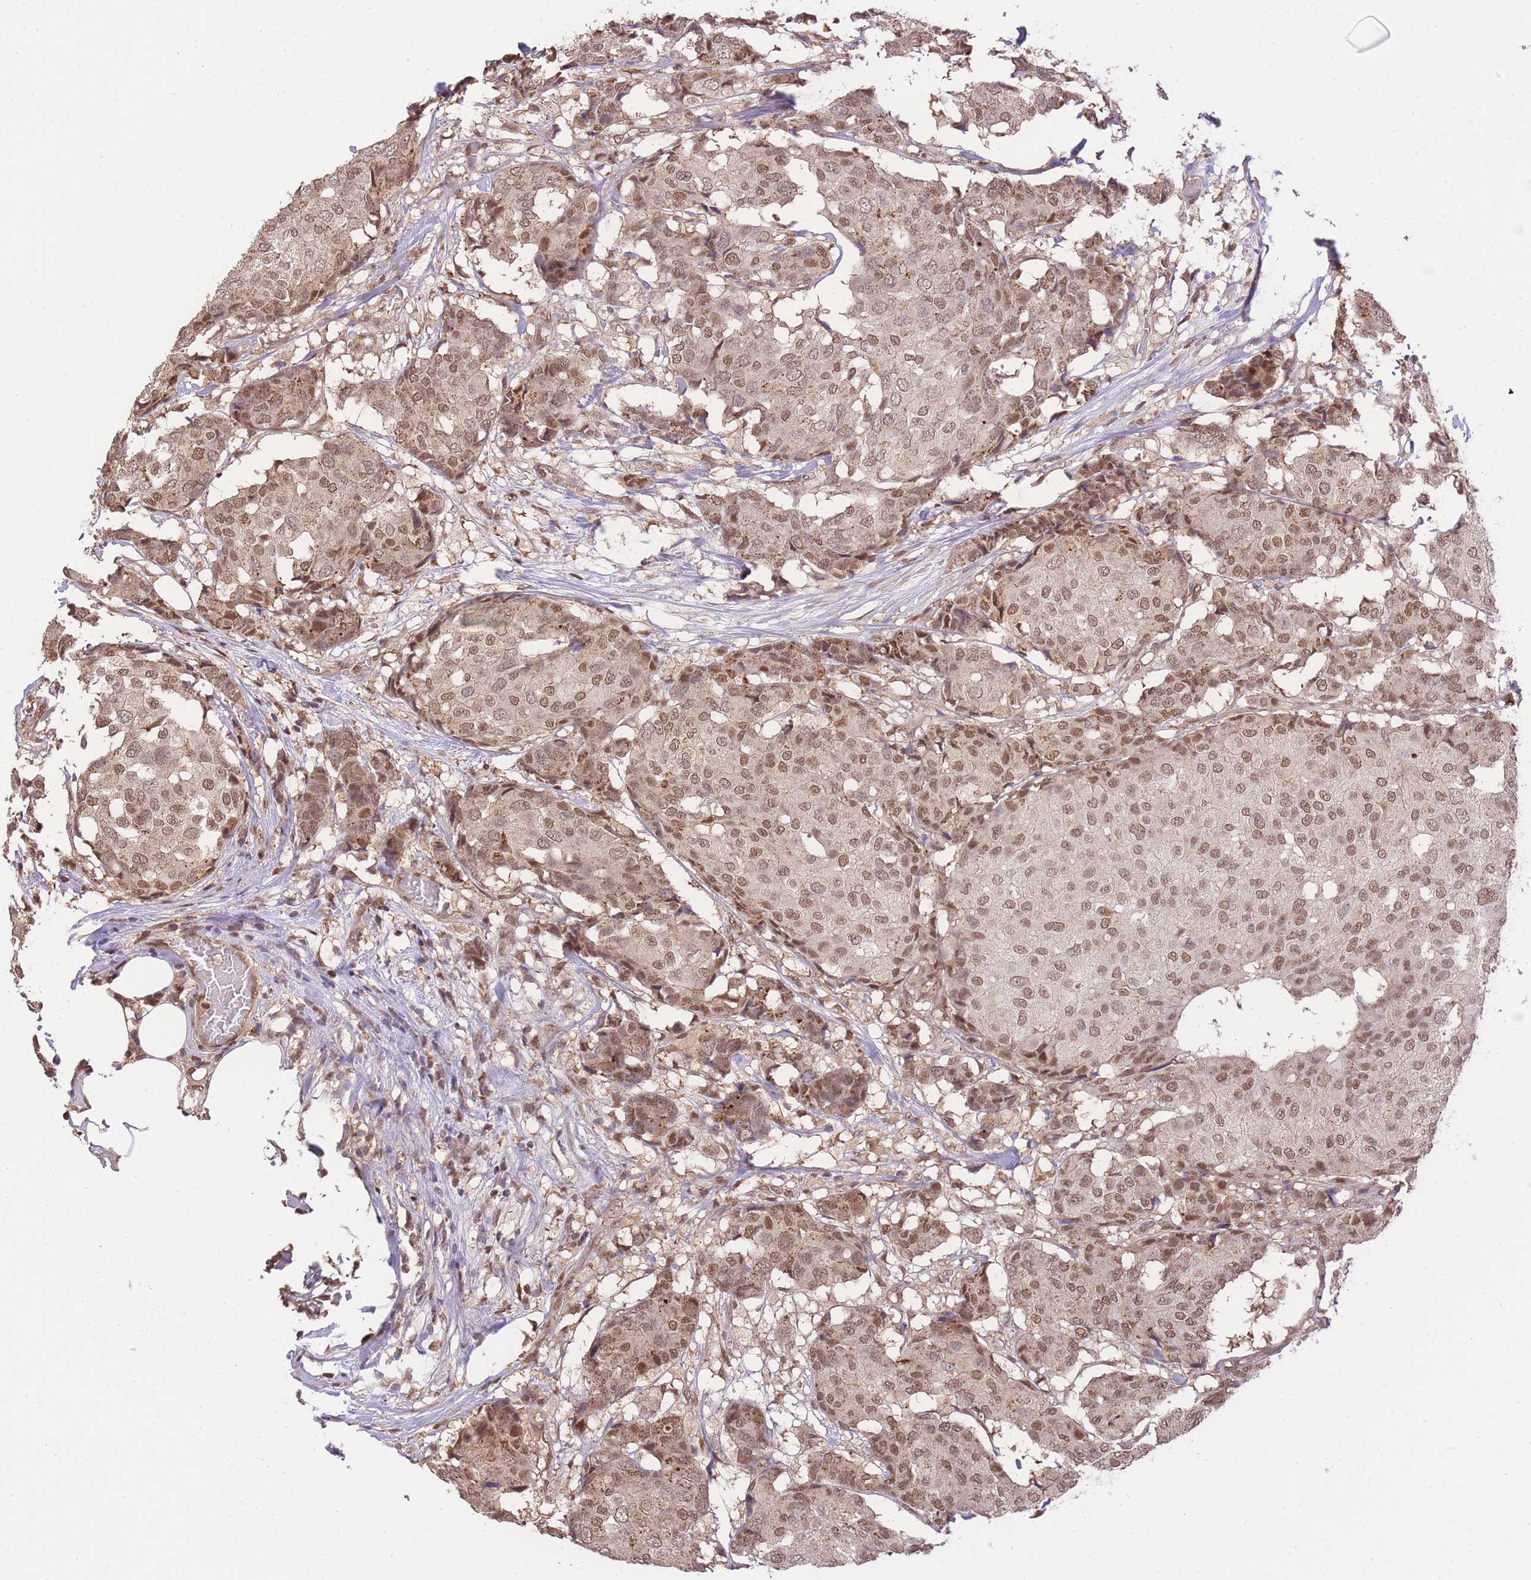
{"staining": {"intensity": "moderate", "quantity": ">75%", "location": "nuclear"}, "tissue": "breast cancer", "cell_type": "Tumor cells", "image_type": "cancer", "snomed": [{"axis": "morphology", "description": "Duct carcinoma"}, {"axis": "topography", "description": "Breast"}], "caption": "Tumor cells exhibit medium levels of moderate nuclear positivity in approximately >75% of cells in breast cancer (invasive ductal carcinoma). (DAB IHC with brightfield microscopy, high magnification).", "gene": "UBXN7", "patient": {"sex": "female", "age": 75}}